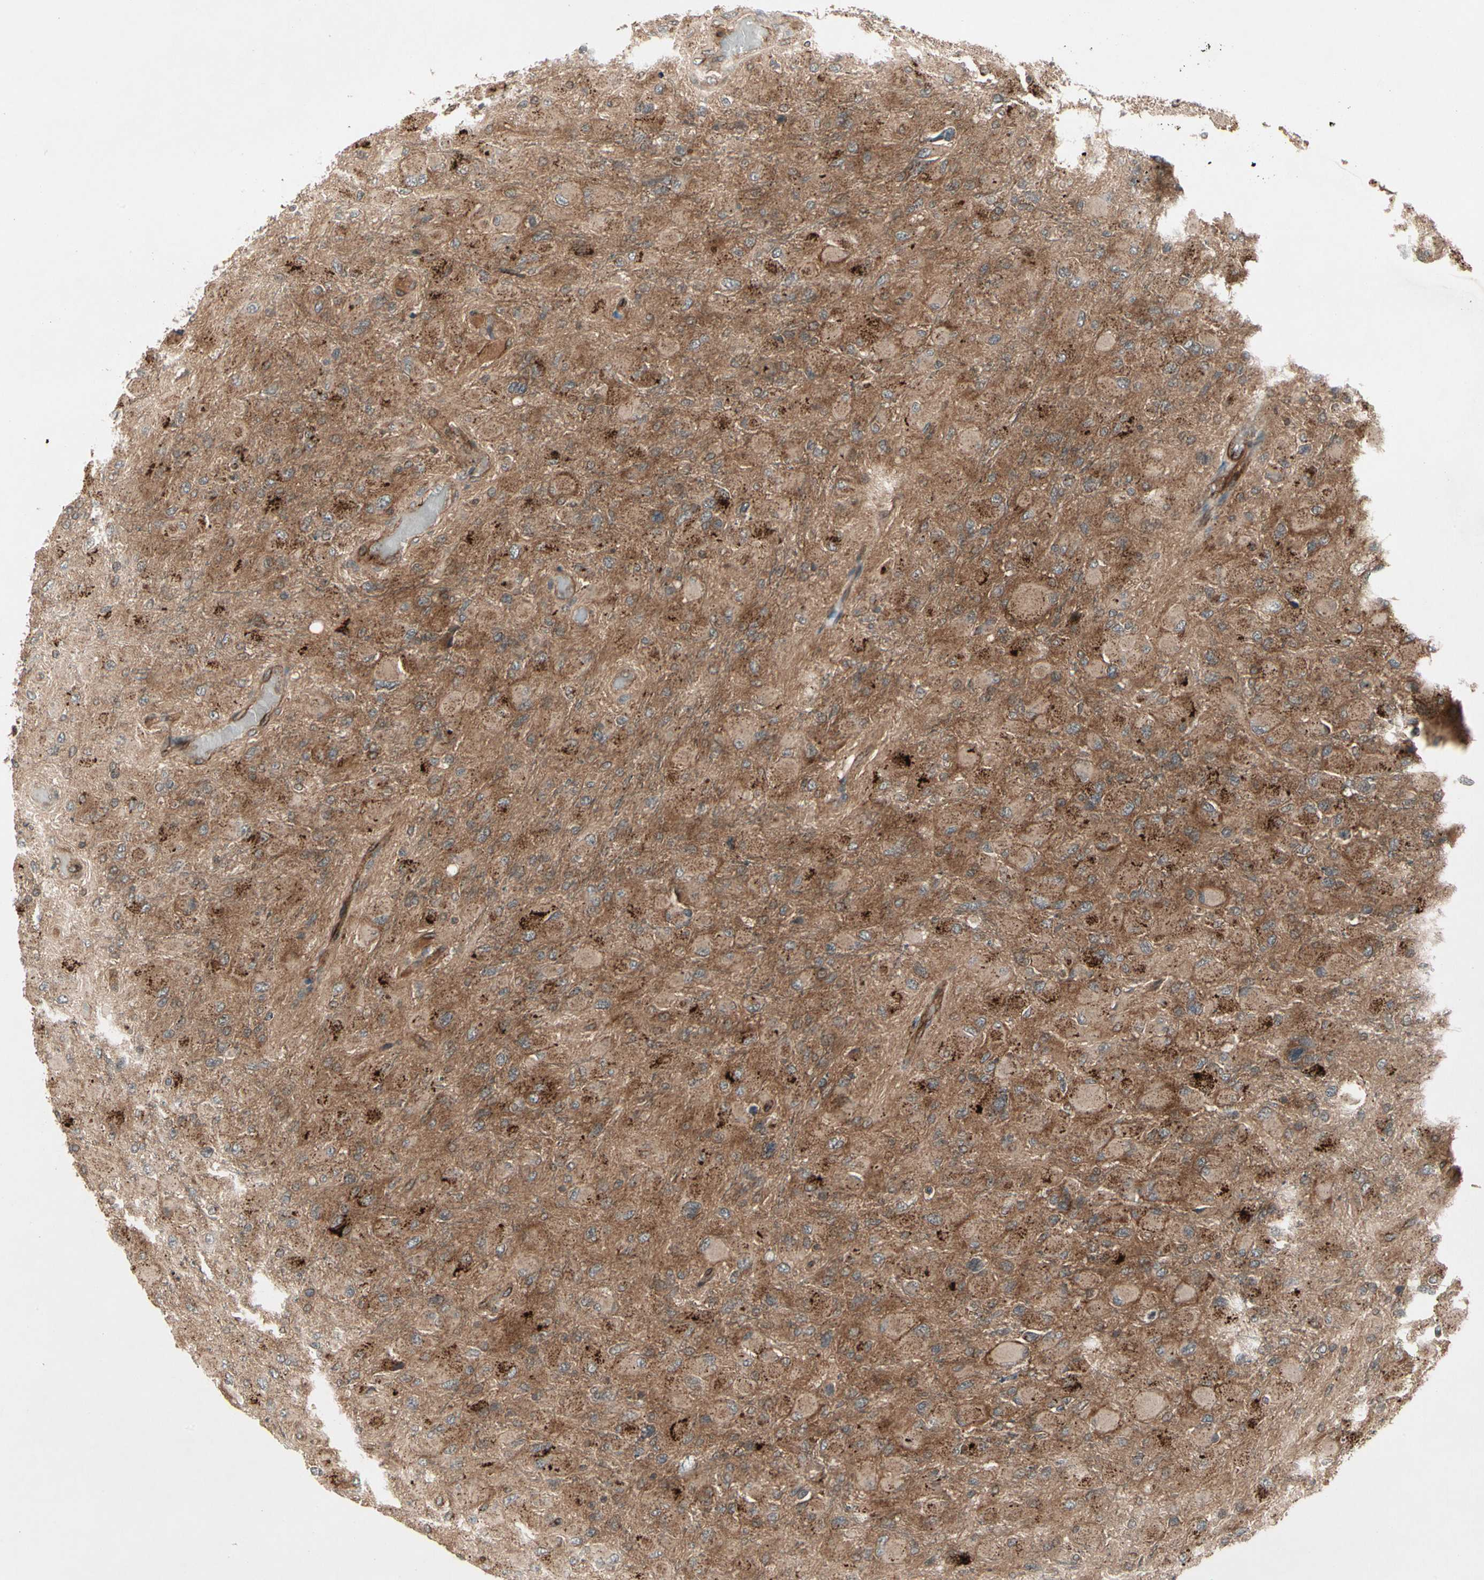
{"staining": {"intensity": "strong", "quantity": "<25%", "location": "cytoplasmic/membranous"}, "tissue": "glioma", "cell_type": "Tumor cells", "image_type": "cancer", "snomed": [{"axis": "morphology", "description": "Glioma, malignant, High grade"}, {"axis": "topography", "description": "Cerebral cortex"}], "caption": "Immunohistochemistry (IHC) photomicrograph of high-grade glioma (malignant) stained for a protein (brown), which displays medium levels of strong cytoplasmic/membranous positivity in about <25% of tumor cells.", "gene": "FLOT1", "patient": {"sex": "female", "age": 36}}